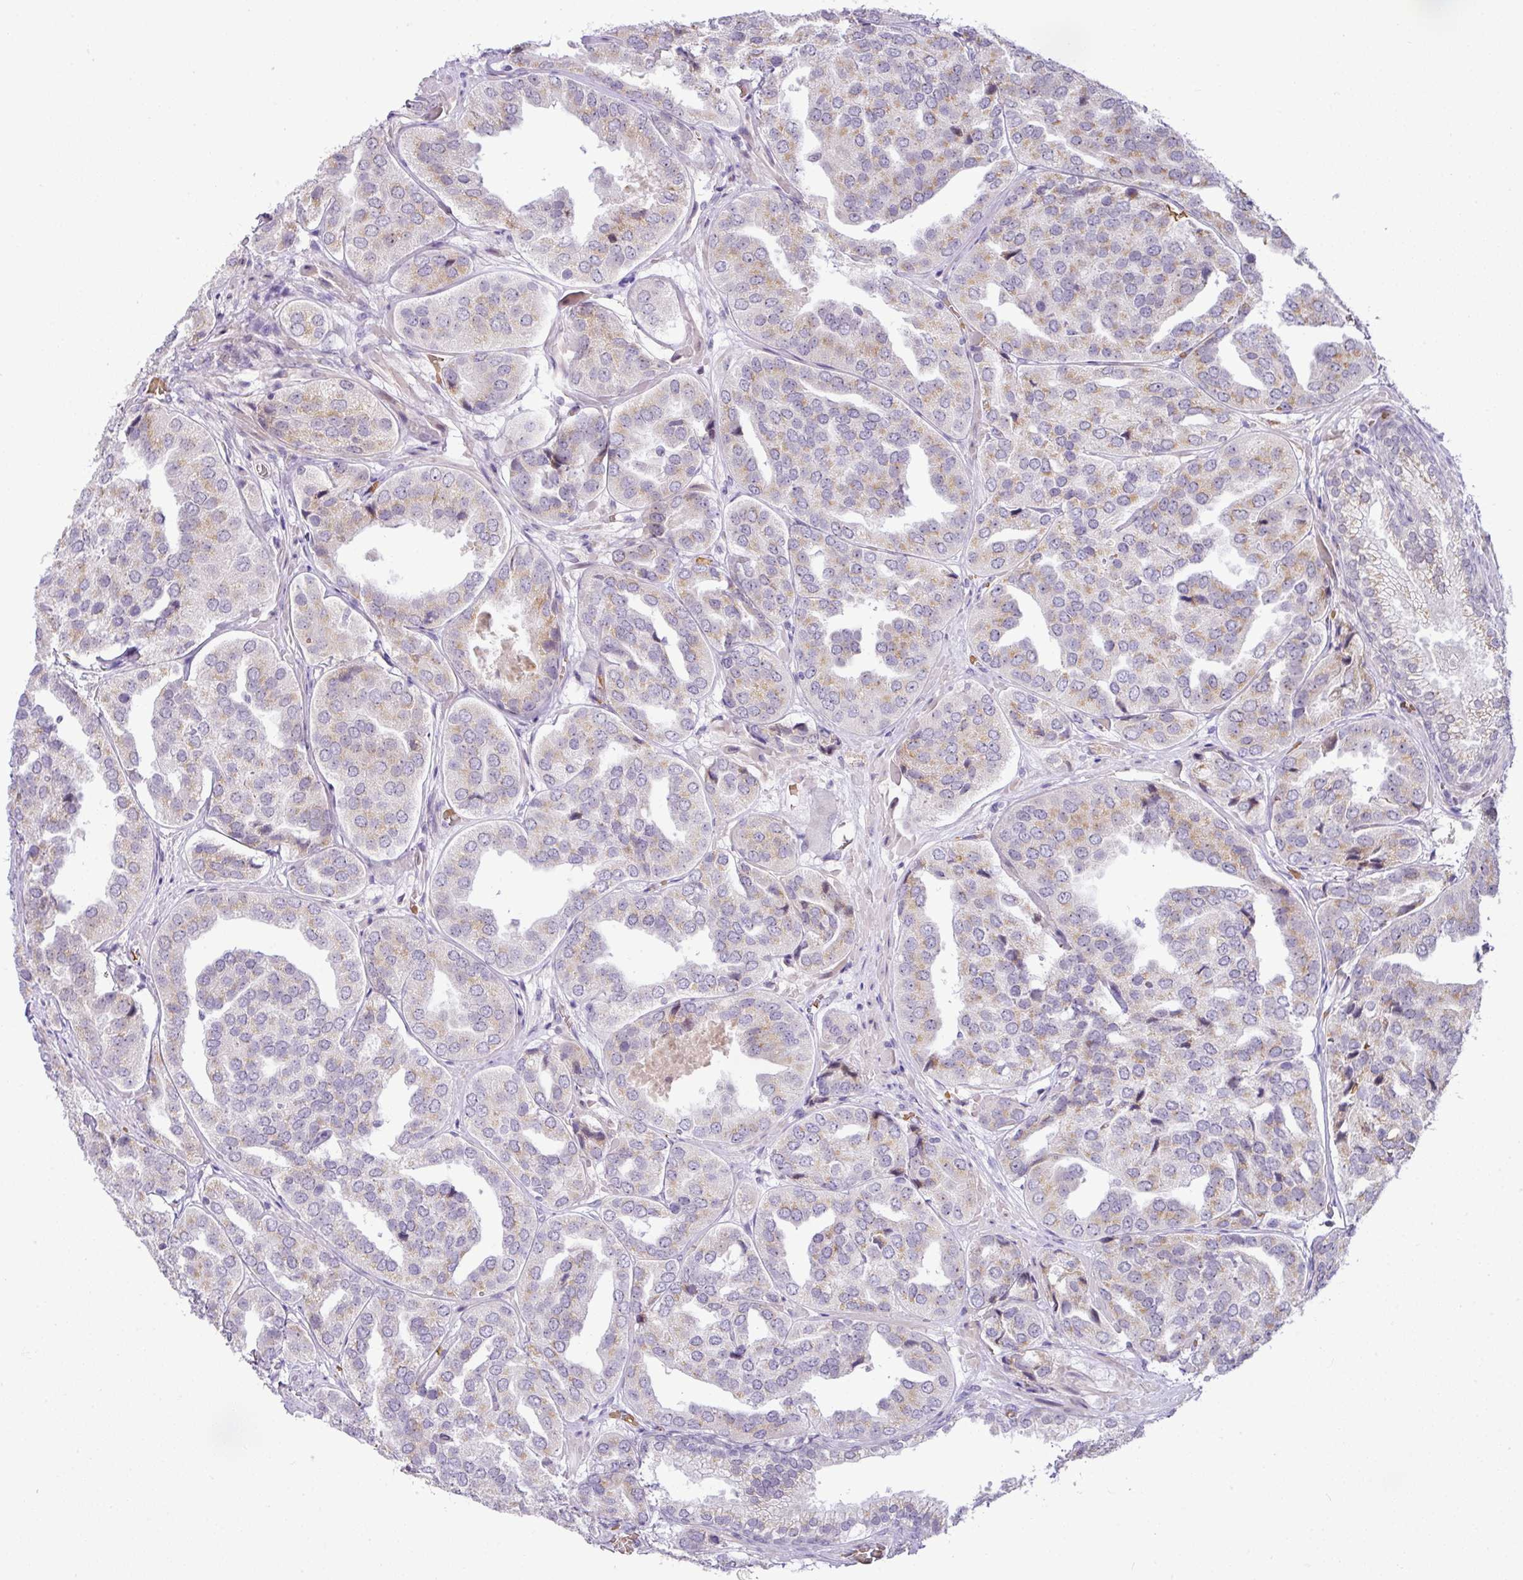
{"staining": {"intensity": "weak", "quantity": "<25%", "location": "cytoplasmic/membranous"}, "tissue": "prostate cancer", "cell_type": "Tumor cells", "image_type": "cancer", "snomed": [{"axis": "morphology", "description": "Adenocarcinoma, High grade"}, {"axis": "topography", "description": "Prostate"}], "caption": "The micrograph exhibits no staining of tumor cells in high-grade adenocarcinoma (prostate).", "gene": "PARP2", "patient": {"sex": "male", "age": 63}}